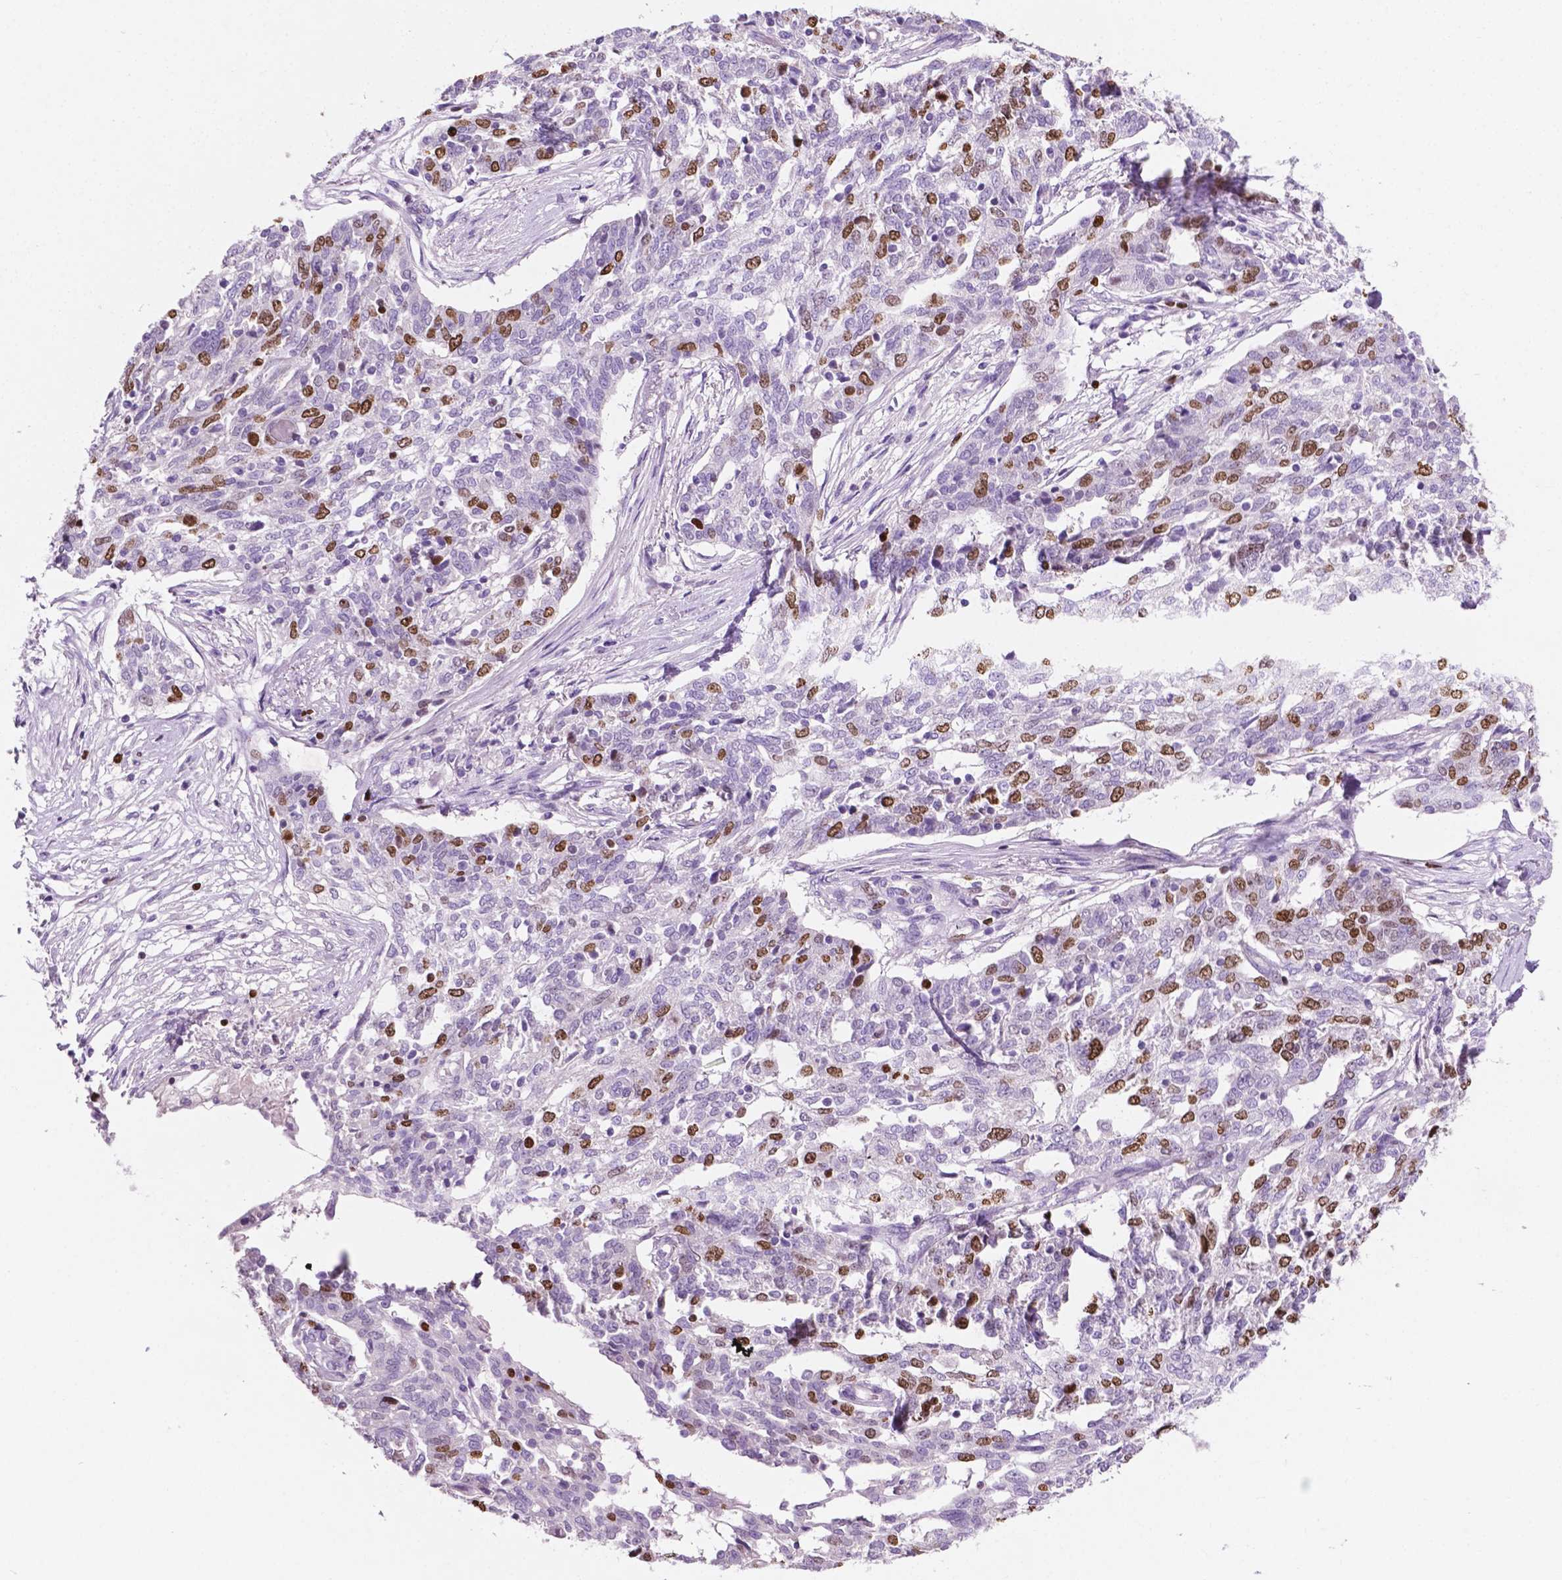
{"staining": {"intensity": "moderate", "quantity": "25%-75%", "location": "nuclear"}, "tissue": "ovarian cancer", "cell_type": "Tumor cells", "image_type": "cancer", "snomed": [{"axis": "morphology", "description": "Cystadenocarcinoma, serous, NOS"}, {"axis": "topography", "description": "Ovary"}], "caption": "About 25%-75% of tumor cells in human serous cystadenocarcinoma (ovarian) exhibit moderate nuclear protein staining as visualized by brown immunohistochemical staining.", "gene": "SIAH2", "patient": {"sex": "female", "age": 67}}